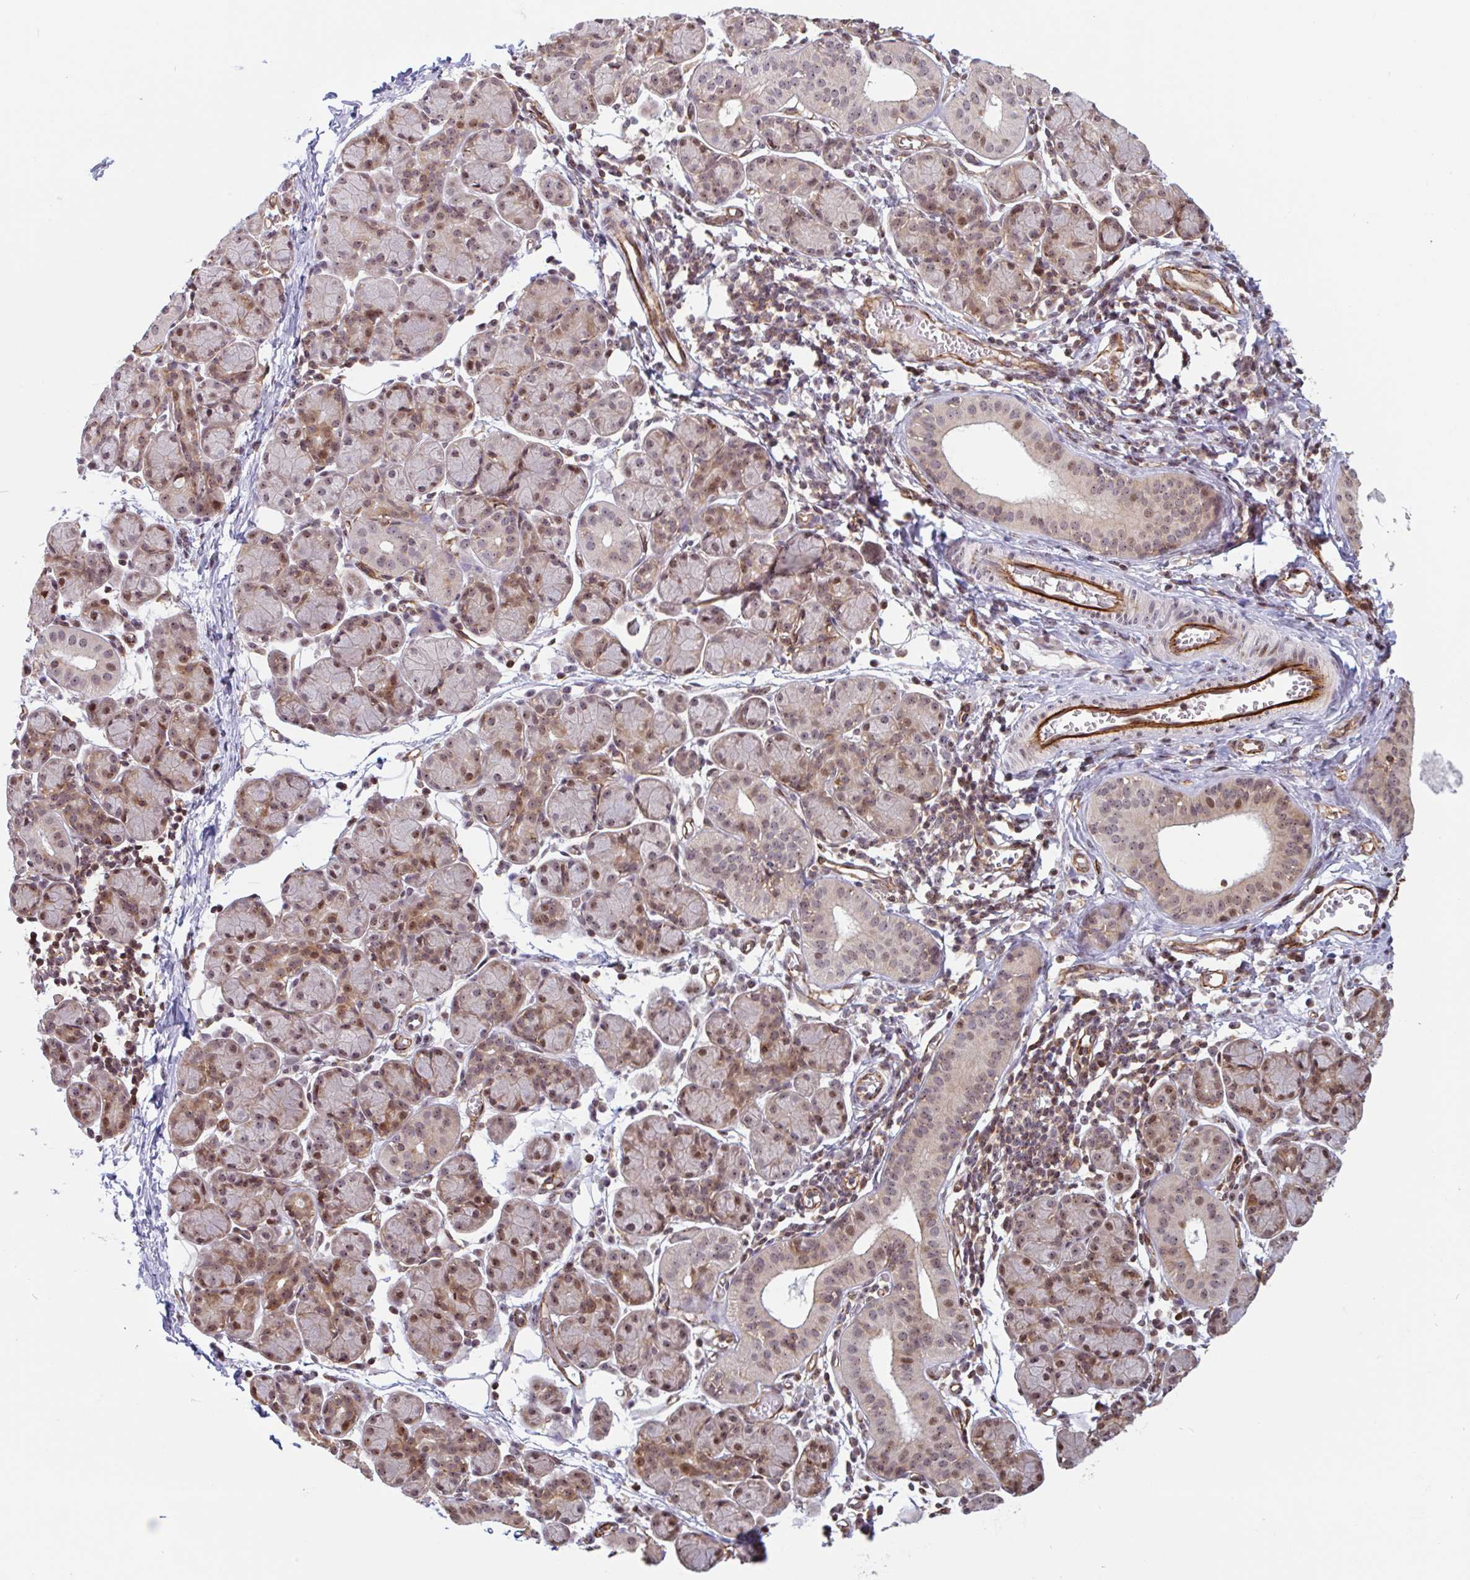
{"staining": {"intensity": "moderate", "quantity": "25%-75%", "location": "cytoplasmic/membranous,nuclear"}, "tissue": "salivary gland", "cell_type": "Glandular cells", "image_type": "normal", "snomed": [{"axis": "morphology", "description": "Normal tissue, NOS"}, {"axis": "morphology", "description": "Inflammation, NOS"}, {"axis": "topography", "description": "Lymph node"}, {"axis": "topography", "description": "Salivary gland"}], "caption": "A medium amount of moderate cytoplasmic/membranous,nuclear expression is identified in approximately 25%-75% of glandular cells in unremarkable salivary gland.", "gene": "ZNF689", "patient": {"sex": "male", "age": 3}}